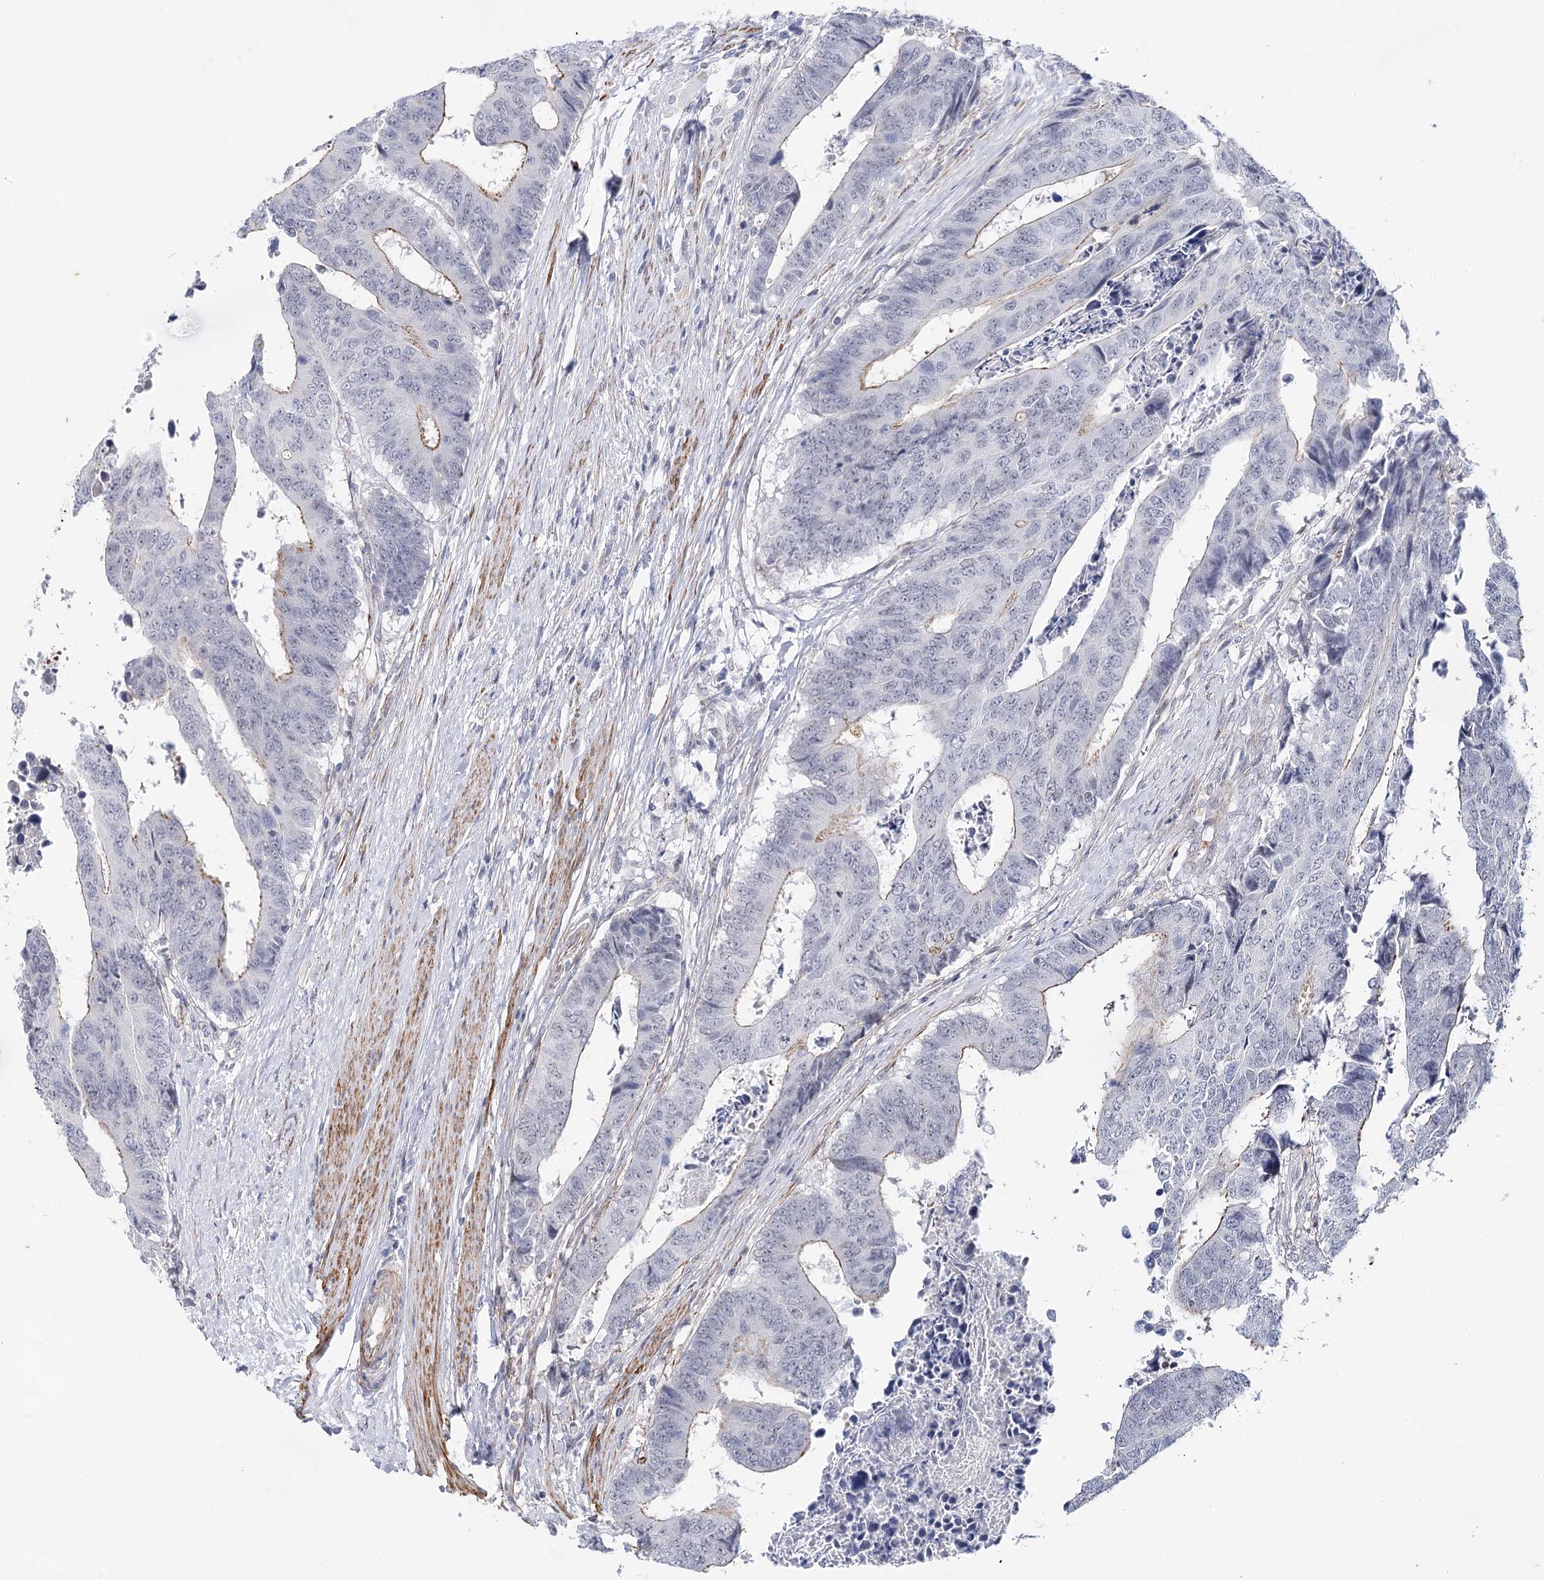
{"staining": {"intensity": "negative", "quantity": "none", "location": "none"}, "tissue": "colorectal cancer", "cell_type": "Tumor cells", "image_type": "cancer", "snomed": [{"axis": "morphology", "description": "Adenocarcinoma, NOS"}, {"axis": "topography", "description": "Rectum"}], "caption": "IHC histopathology image of neoplastic tissue: human adenocarcinoma (colorectal) stained with DAB displays no significant protein expression in tumor cells.", "gene": "AGXT2", "patient": {"sex": "male", "age": 84}}